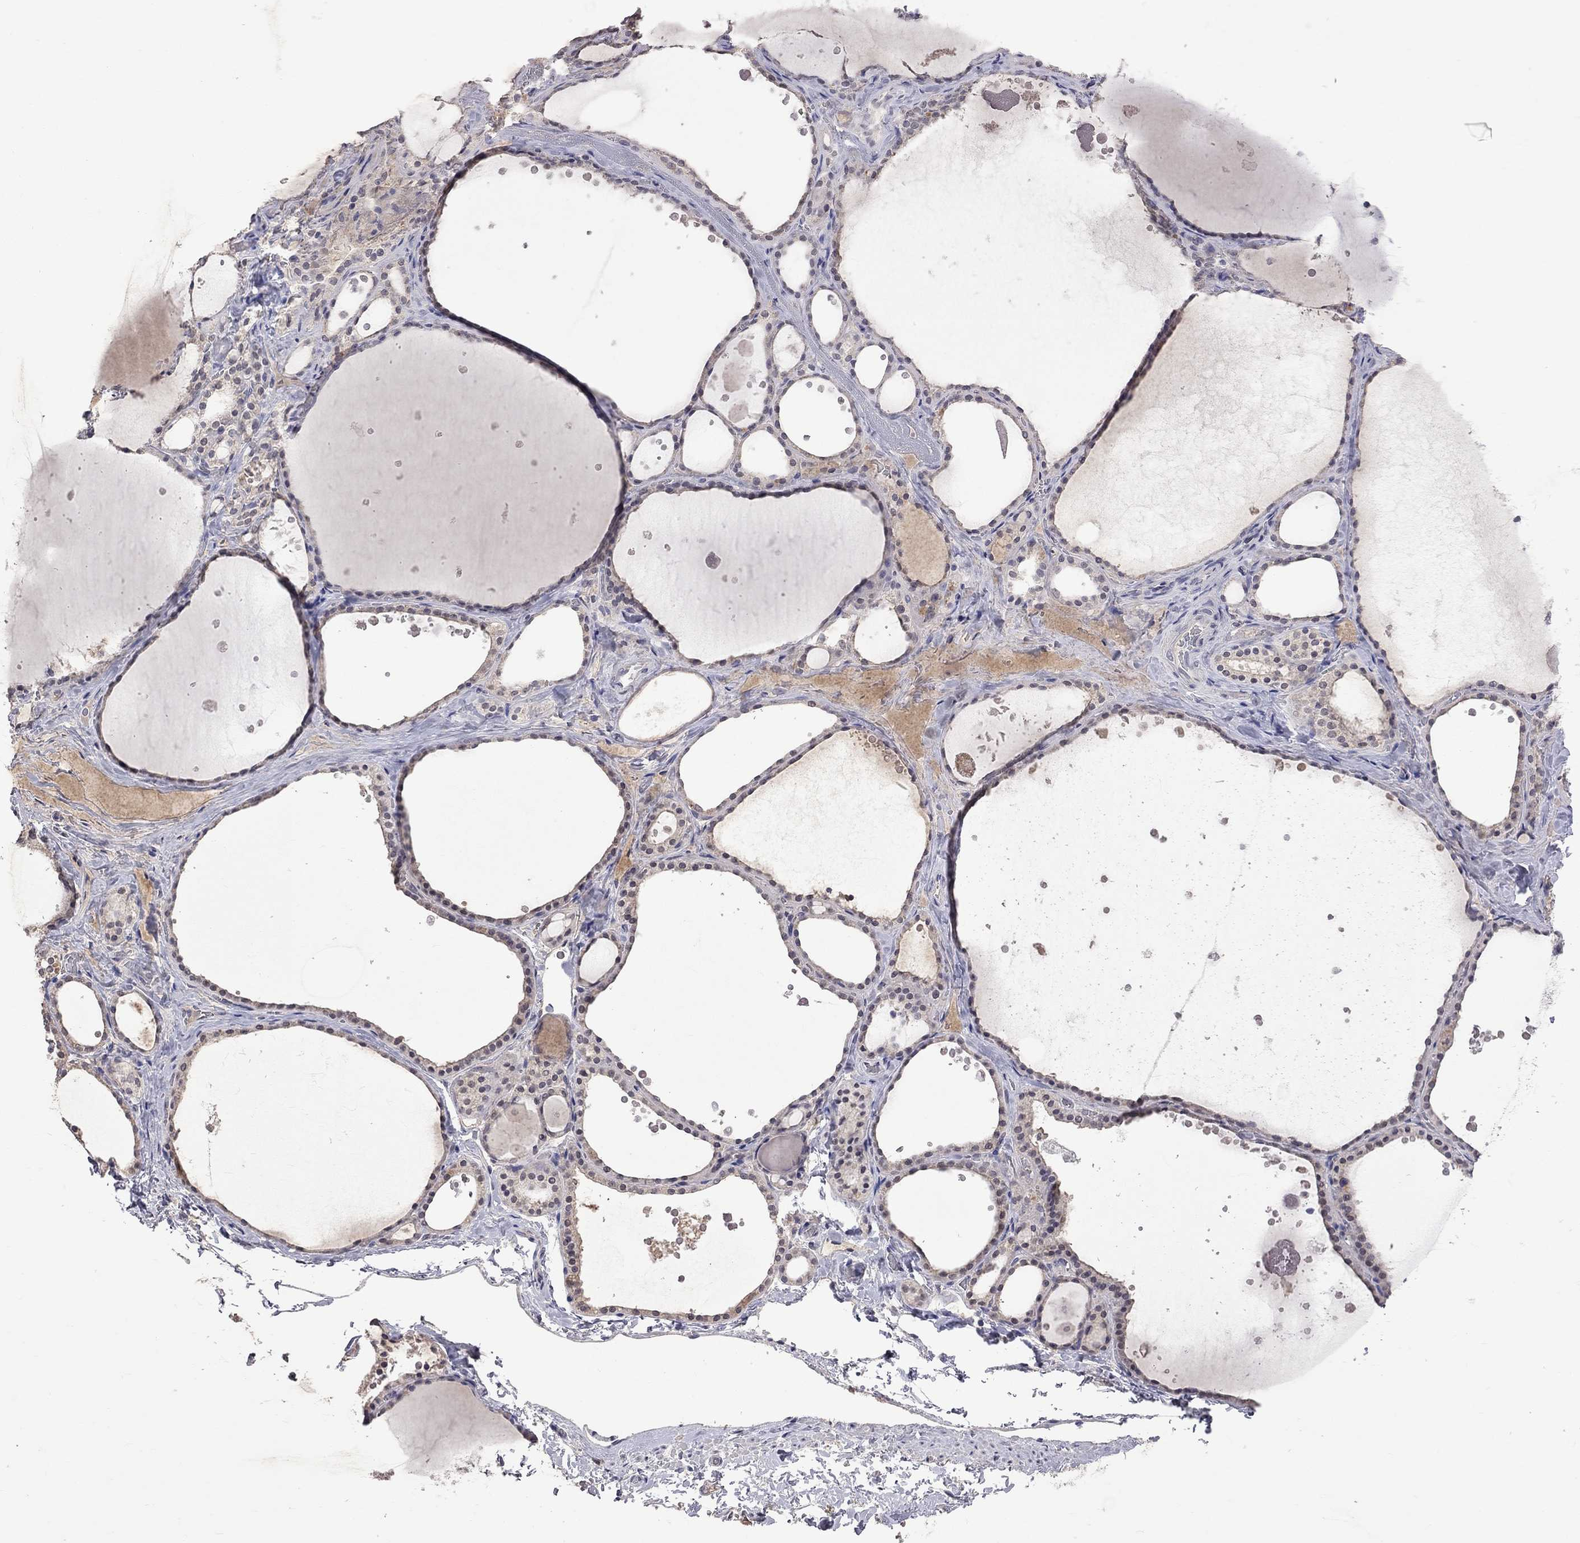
{"staining": {"intensity": "weak", "quantity": "25%-75%", "location": "cytoplasmic/membranous"}, "tissue": "thyroid gland", "cell_type": "Glandular cells", "image_type": "normal", "snomed": [{"axis": "morphology", "description": "Normal tissue, NOS"}, {"axis": "topography", "description": "Thyroid gland"}], "caption": "IHC of unremarkable thyroid gland exhibits low levels of weak cytoplasmic/membranous staining in approximately 25%-75% of glandular cells.", "gene": "HTR6", "patient": {"sex": "male", "age": 63}}